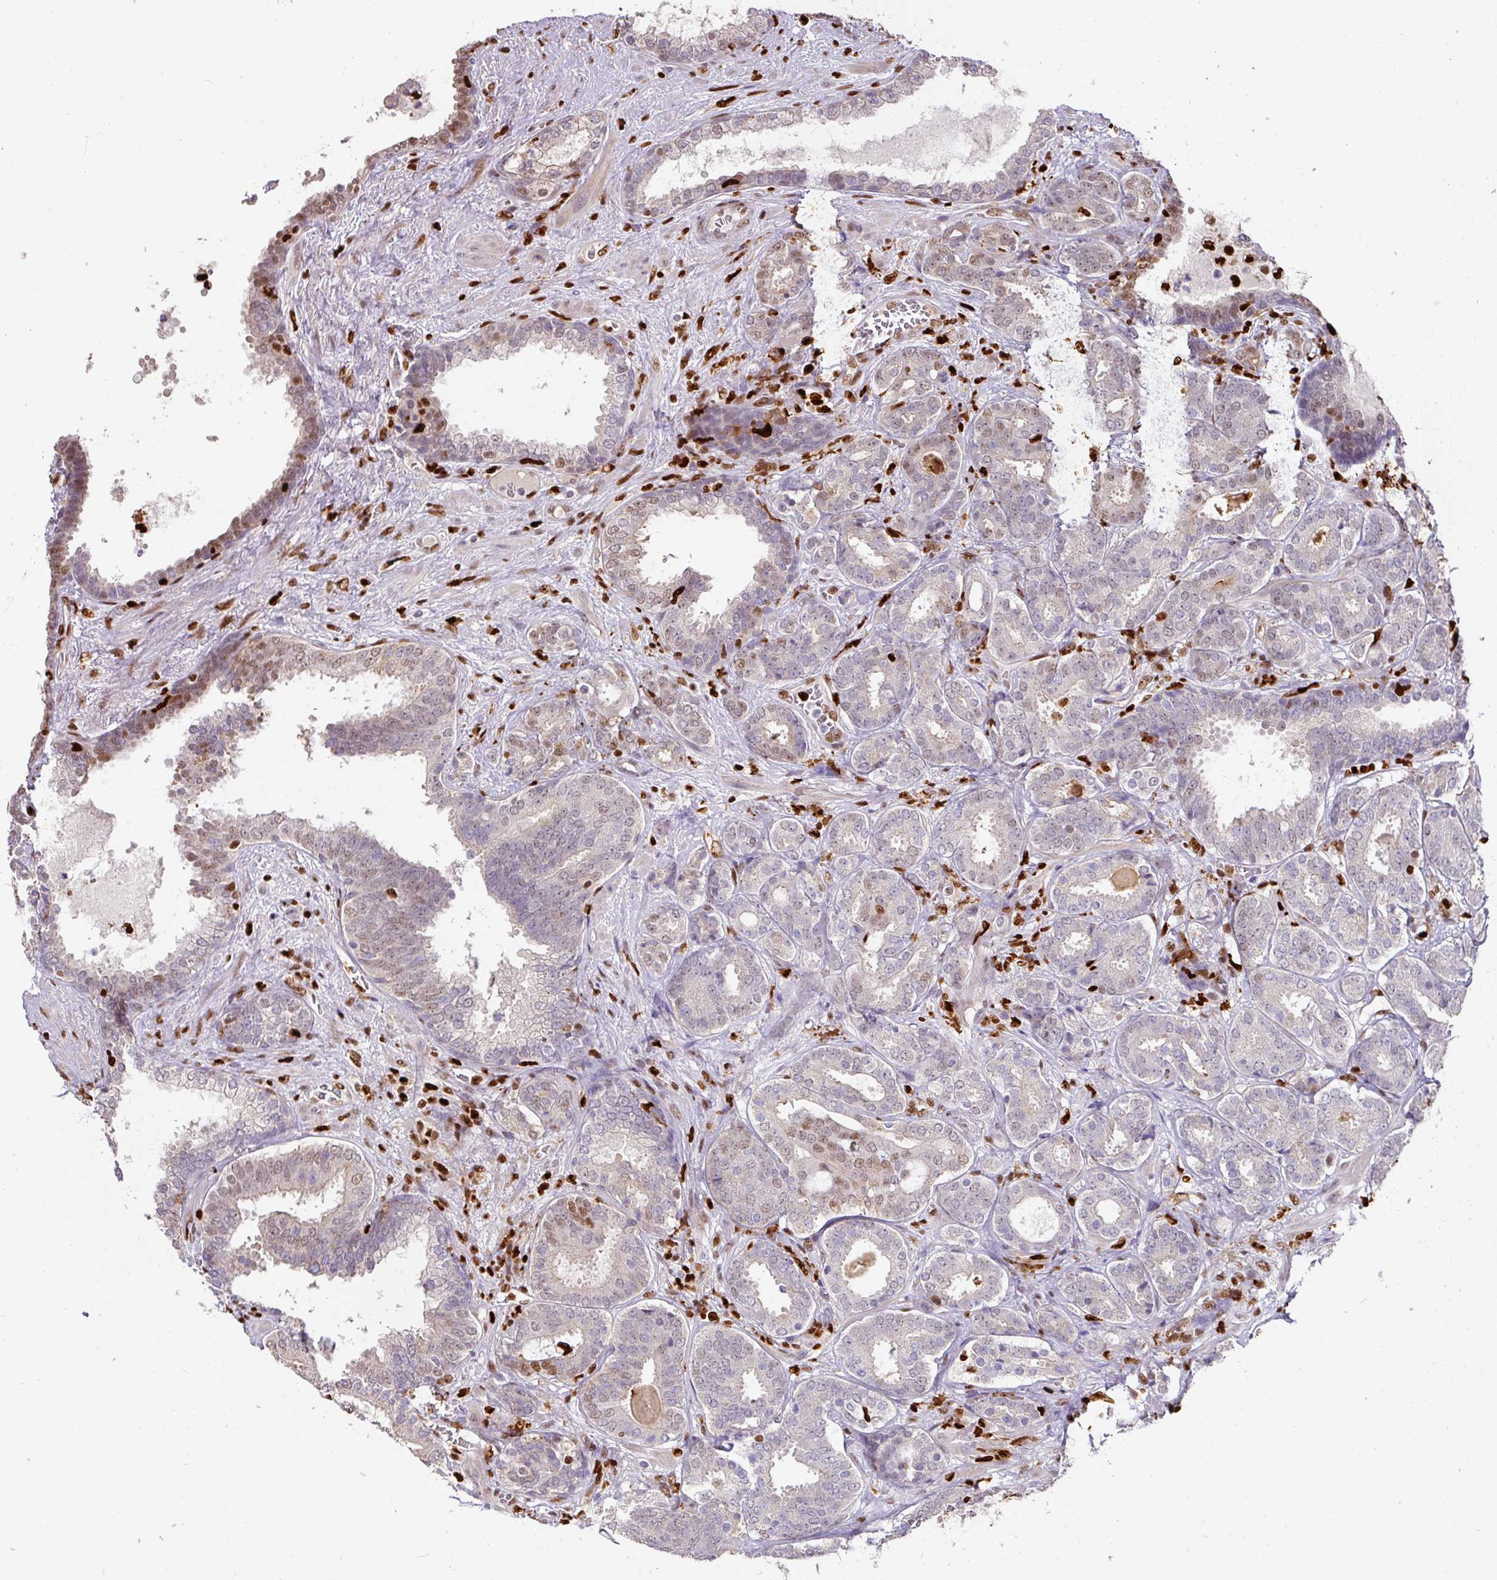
{"staining": {"intensity": "weak", "quantity": "<25%", "location": "nuclear"}, "tissue": "prostate cancer", "cell_type": "Tumor cells", "image_type": "cancer", "snomed": [{"axis": "morphology", "description": "Adenocarcinoma, High grade"}, {"axis": "topography", "description": "Prostate"}], "caption": "There is no significant staining in tumor cells of prostate cancer.", "gene": "SAMHD1", "patient": {"sex": "male", "age": 65}}